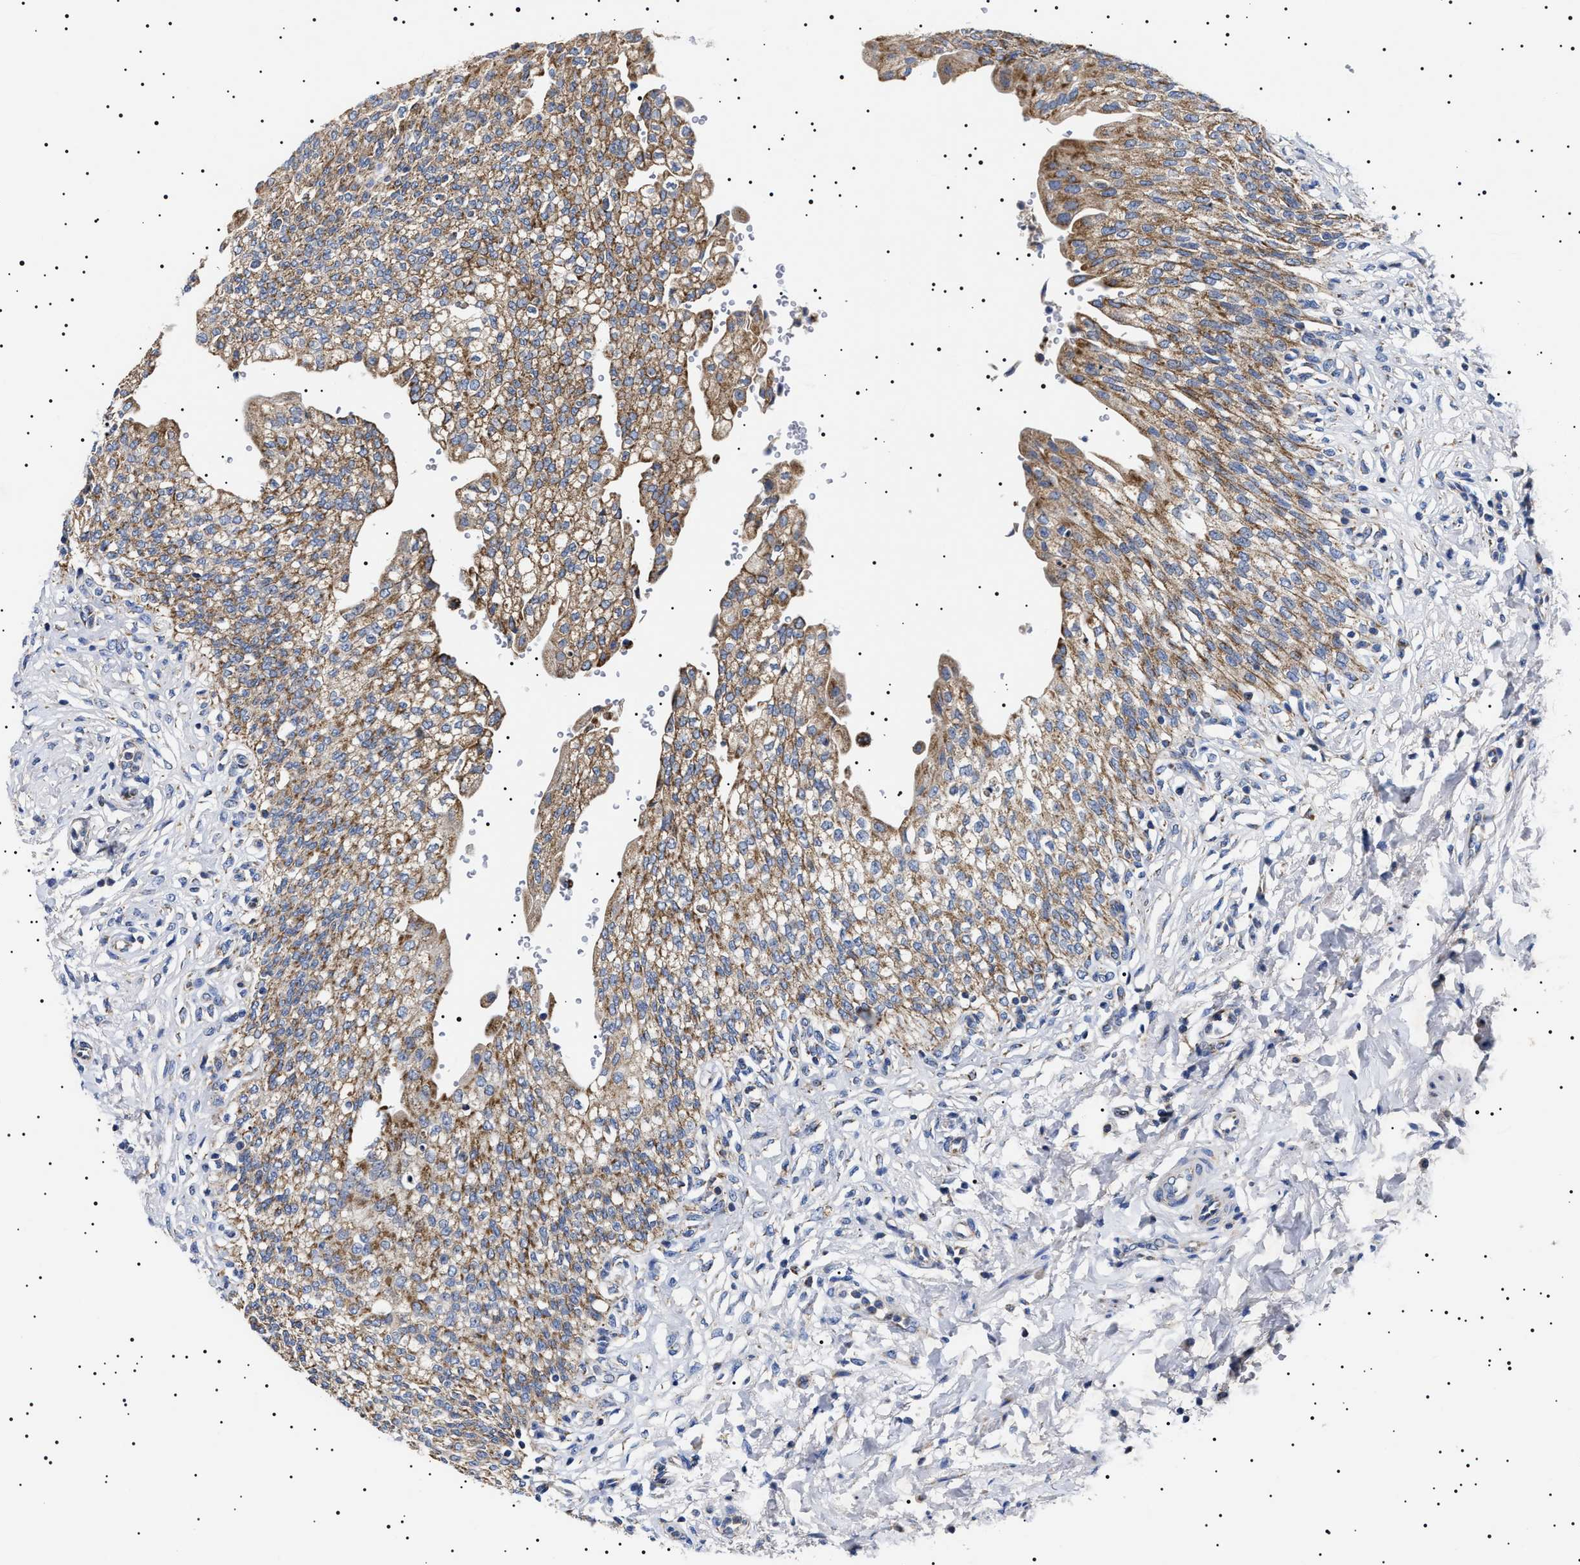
{"staining": {"intensity": "moderate", "quantity": ">75%", "location": "cytoplasmic/membranous"}, "tissue": "urinary bladder", "cell_type": "Urothelial cells", "image_type": "normal", "snomed": [{"axis": "morphology", "description": "Urothelial carcinoma, High grade"}, {"axis": "topography", "description": "Urinary bladder"}], "caption": "Immunohistochemistry (IHC) histopathology image of normal urinary bladder stained for a protein (brown), which exhibits medium levels of moderate cytoplasmic/membranous expression in approximately >75% of urothelial cells.", "gene": "CHRDL2", "patient": {"sex": "male", "age": 46}}